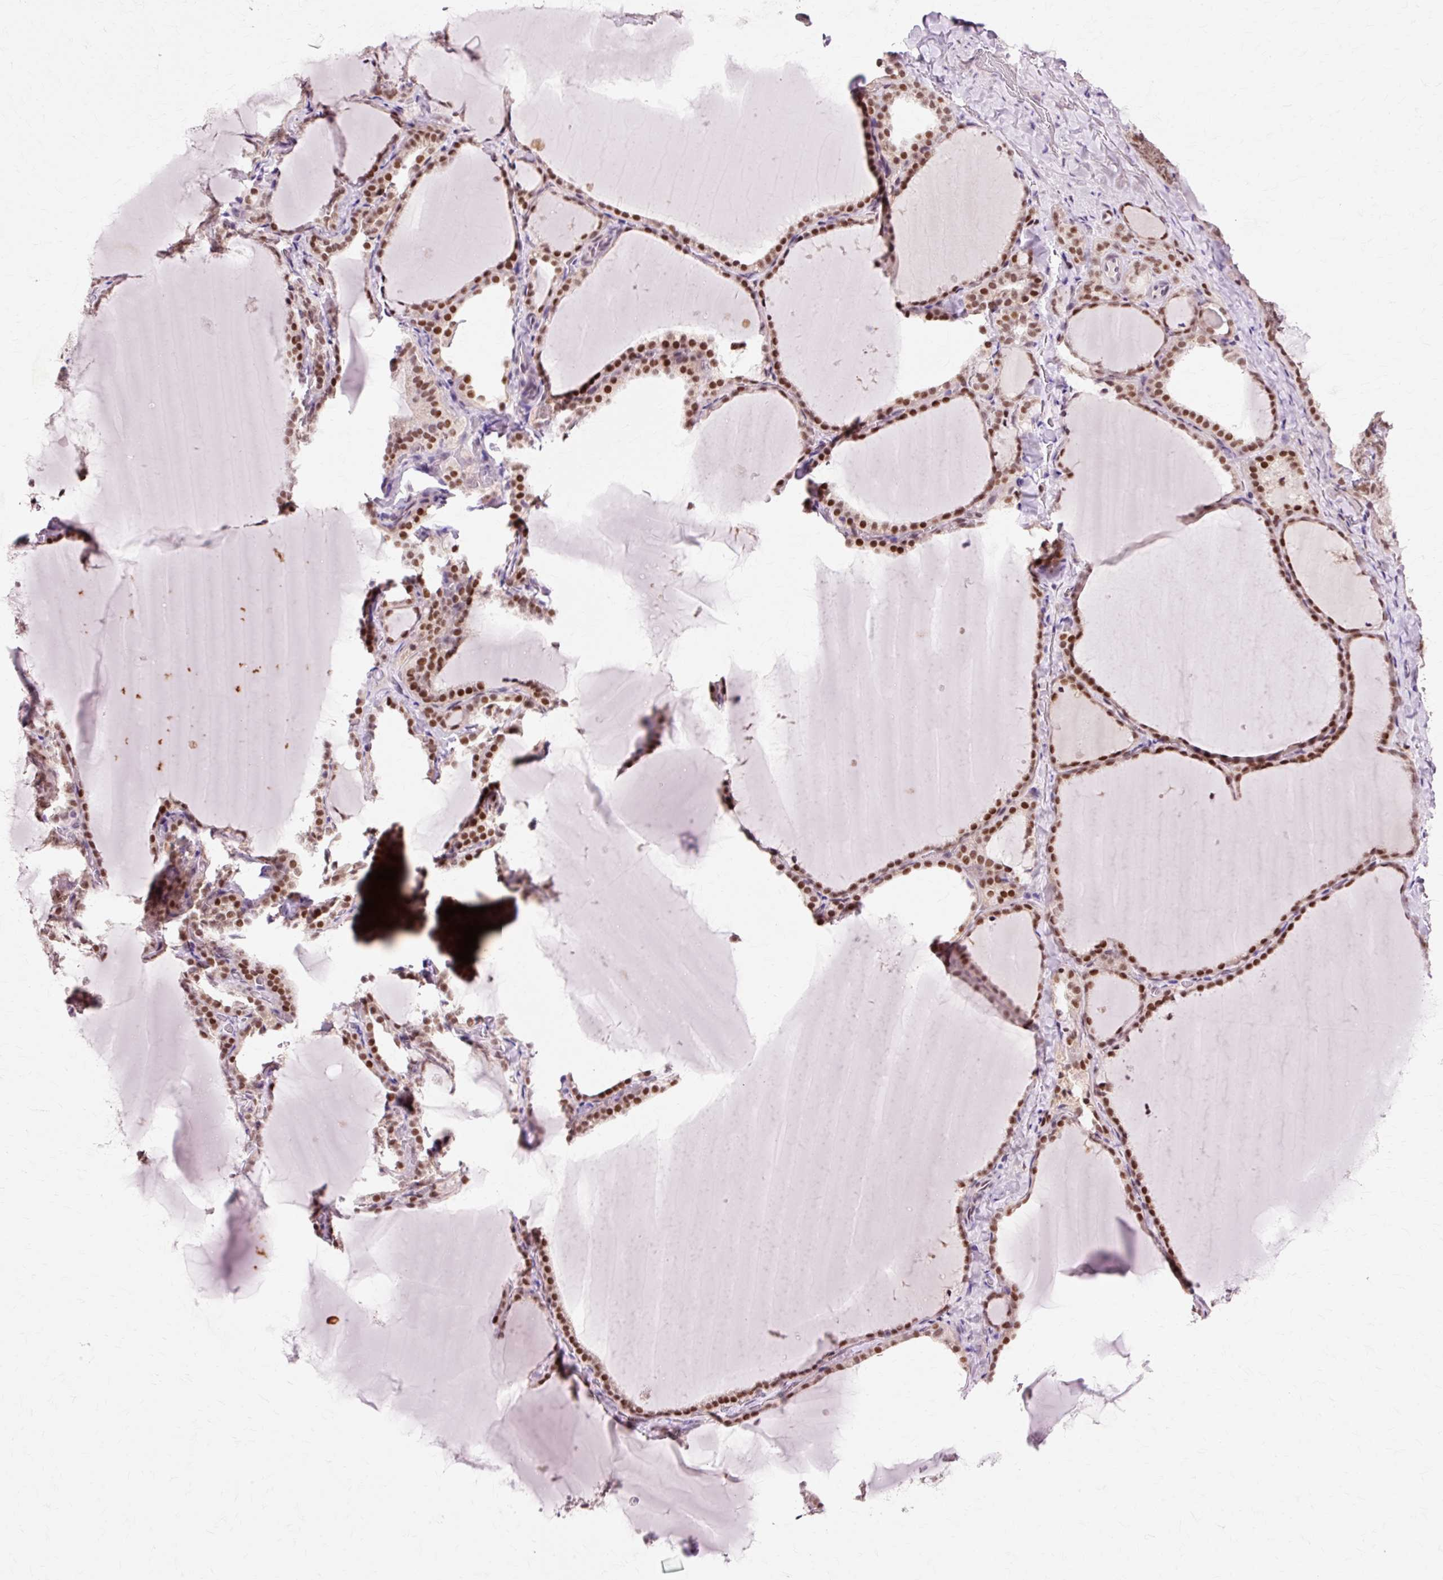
{"staining": {"intensity": "moderate", "quantity": ">75%", "location": "nuclear"}, "tissue": "thyroid gland", "cell_type": "Glandular cells", "image_type": "normal", "snomed": [{"axis": "morphology", "description": "Normal tissue, NOS"}, {"axis": "topography", "description": "Thyroid gland"}], "caption": "IHC staining of normal thyroid gland, which reveals medium levels of moderate nuclear expression in about >75% of glandular cells indicating moderate nuclear protein expression. The staining was performed using DAB (brown) for protein detection and nuclei were counterstained in hematoxylin (blue).", "gene": "MACROD2", "patient": {"sex": "female", "age": 22}}